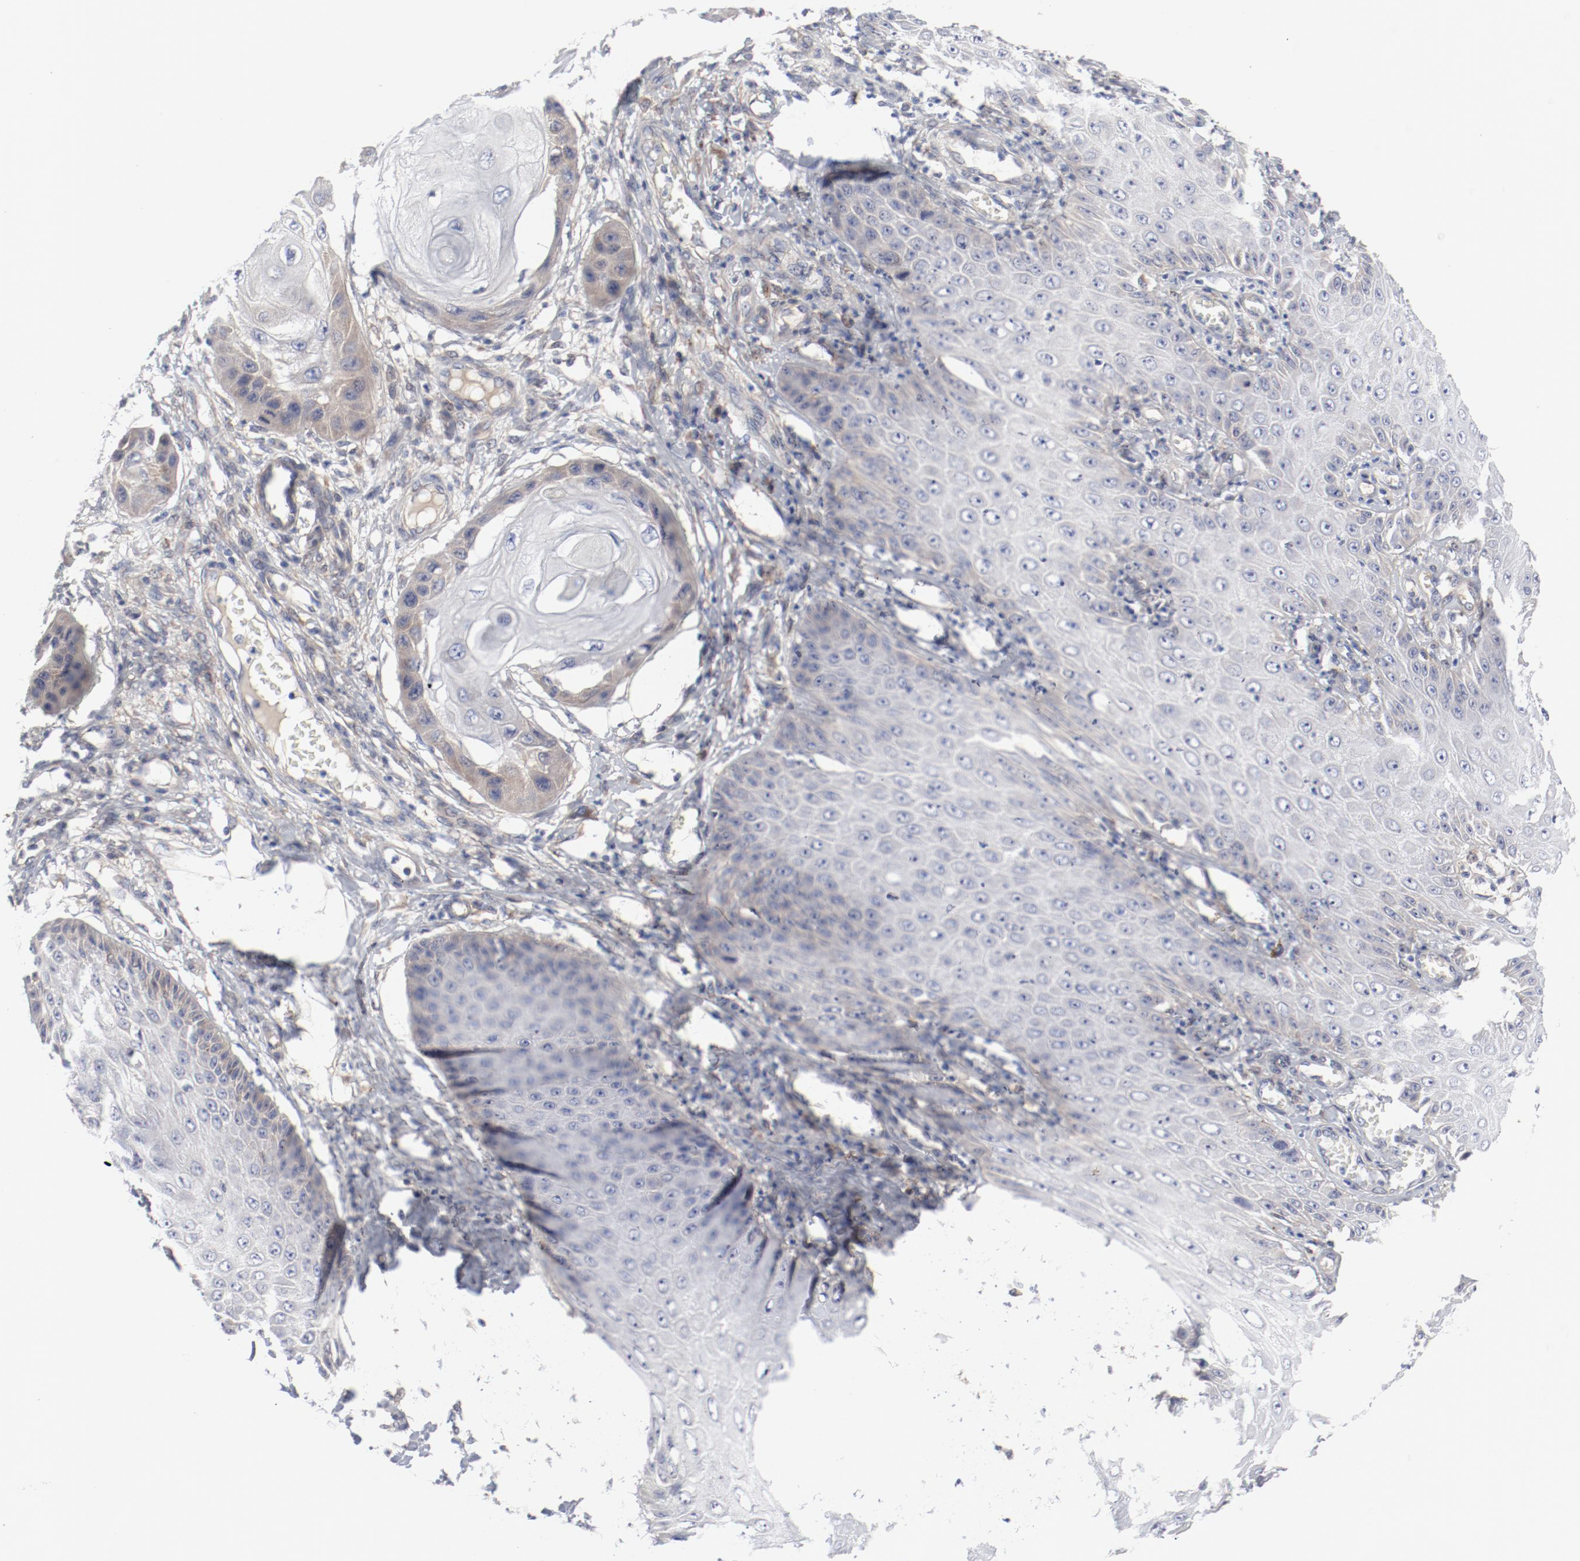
{"staining": {"intensity": "weak", "quantity": "<25%", "location": "cytoplasmic/membranous"}, "tissue": "skin cancer", "cell_type": "Tumor cells", "image_type": "cancer", "snomed": [{"axis": "morphology", "description": "Squamous cell carcinoma, NOS"}, {"axis": "topography", "description": "Skin"}], "caption": "IHC photomicrograph of human skin cancer (squamous cell carcinoma) stained for a protein (brown), which exhibits no expression in tumor cells.", "gene": "BAD", "patient": {"sex": "female", "age": 40}}